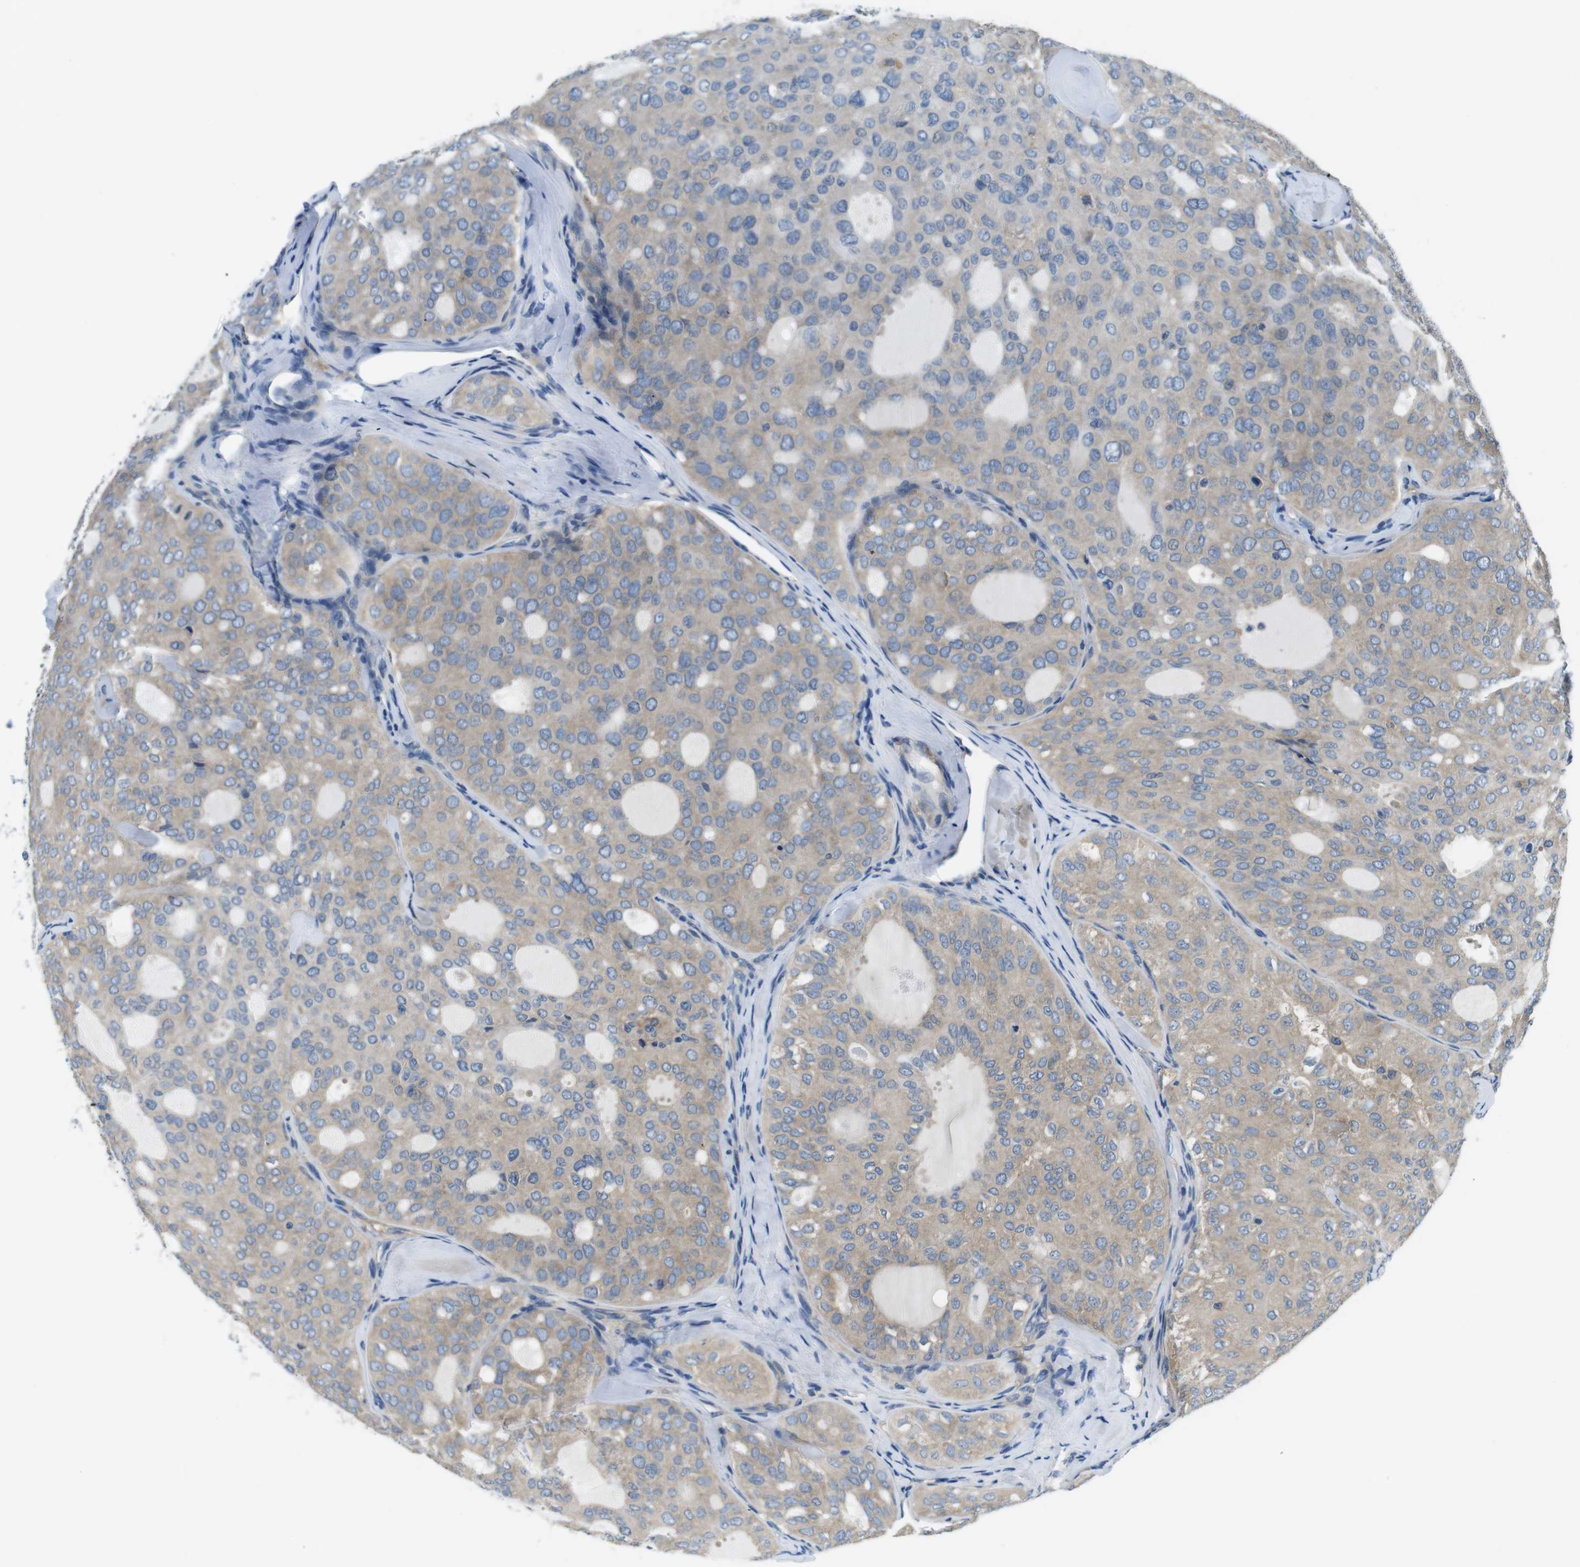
{"staining": {"intensity": "weak", "quantity": ">75%", "location": "cytoplasmic/membranous"}, "tissue": "thyroid cancer", "cell_type": "Tumor cells", "image_type": "cancer", "snomed": [{"axis": "morphology", "description": "Follicular adenoma carcinoma, NOS"}, {"axis": "topography", "description": "Thyroid gland"}], "caption": "Immunohistochemistry (IHC) image of thyroid cancer (follicular adenoma carcinoma) stained for a protein (brown), which shows low levels of weak cytoplasmic/membranous positivity in about >75% of tumor cells.", "gene": "DENND4C", "patient": {"sex": "male", "age": 75}}